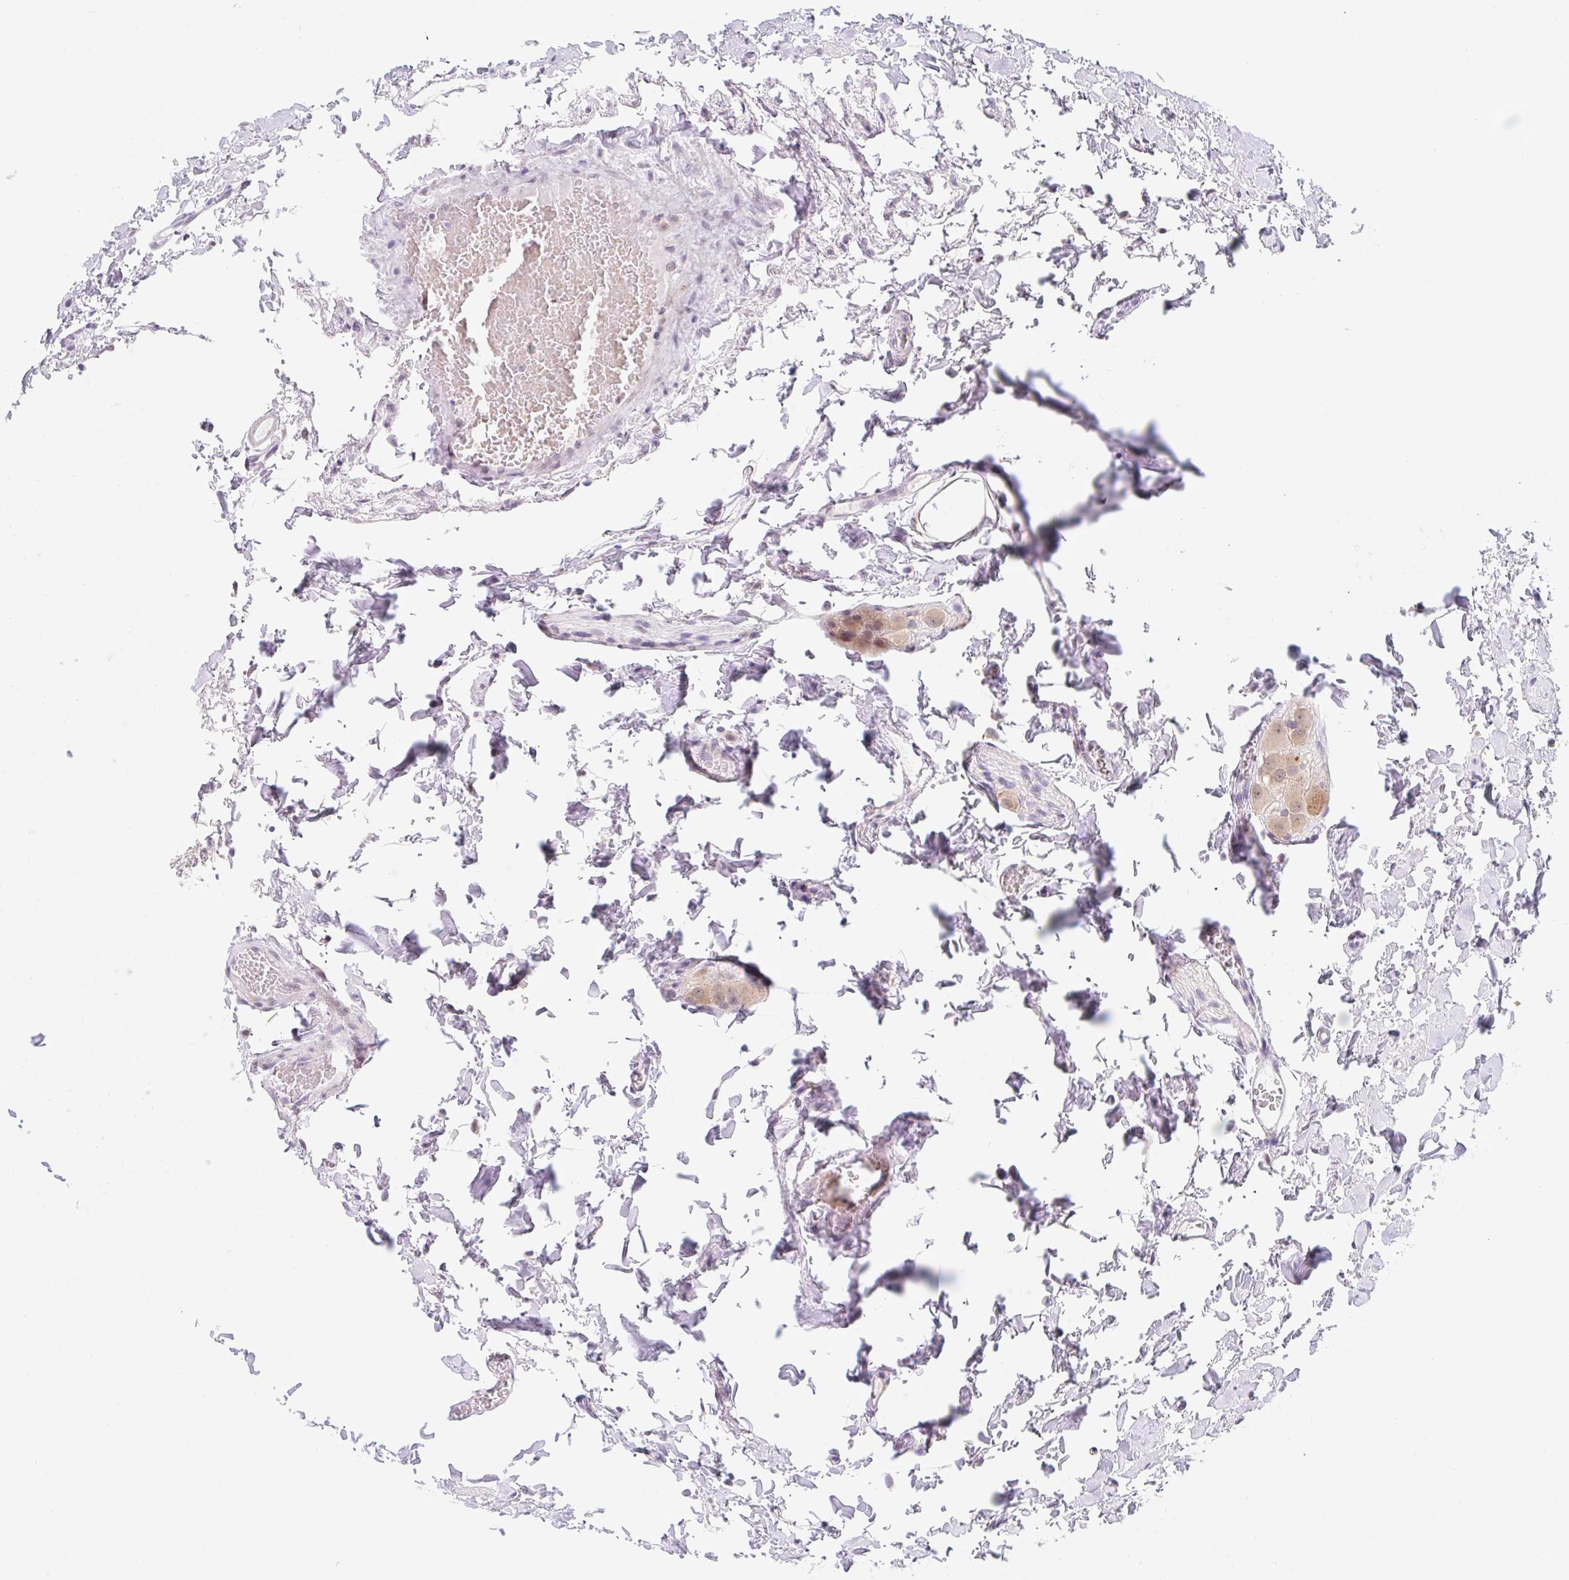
{"staining": {"intensity": "negative", "quantity": "none", "location": "none"}, "tissue": "colon", "cell_type": "Endothelial cells", "image_type": "normal", "snomed": [{"axis": "morphology", "description": "Normal tissue, NOS"}, {"axis": "topography", "description": "Colon"}], "caption": "A high-resolution image shows immunohistochemistry staining of benign colon, which exhibits no significant positivity in endothelial cells. (Immunohistochemistry (ihc), brightfield microscopy, high magnification).", "gene": "SRSF10", "patient": {"sex": "male", "age": 84}}